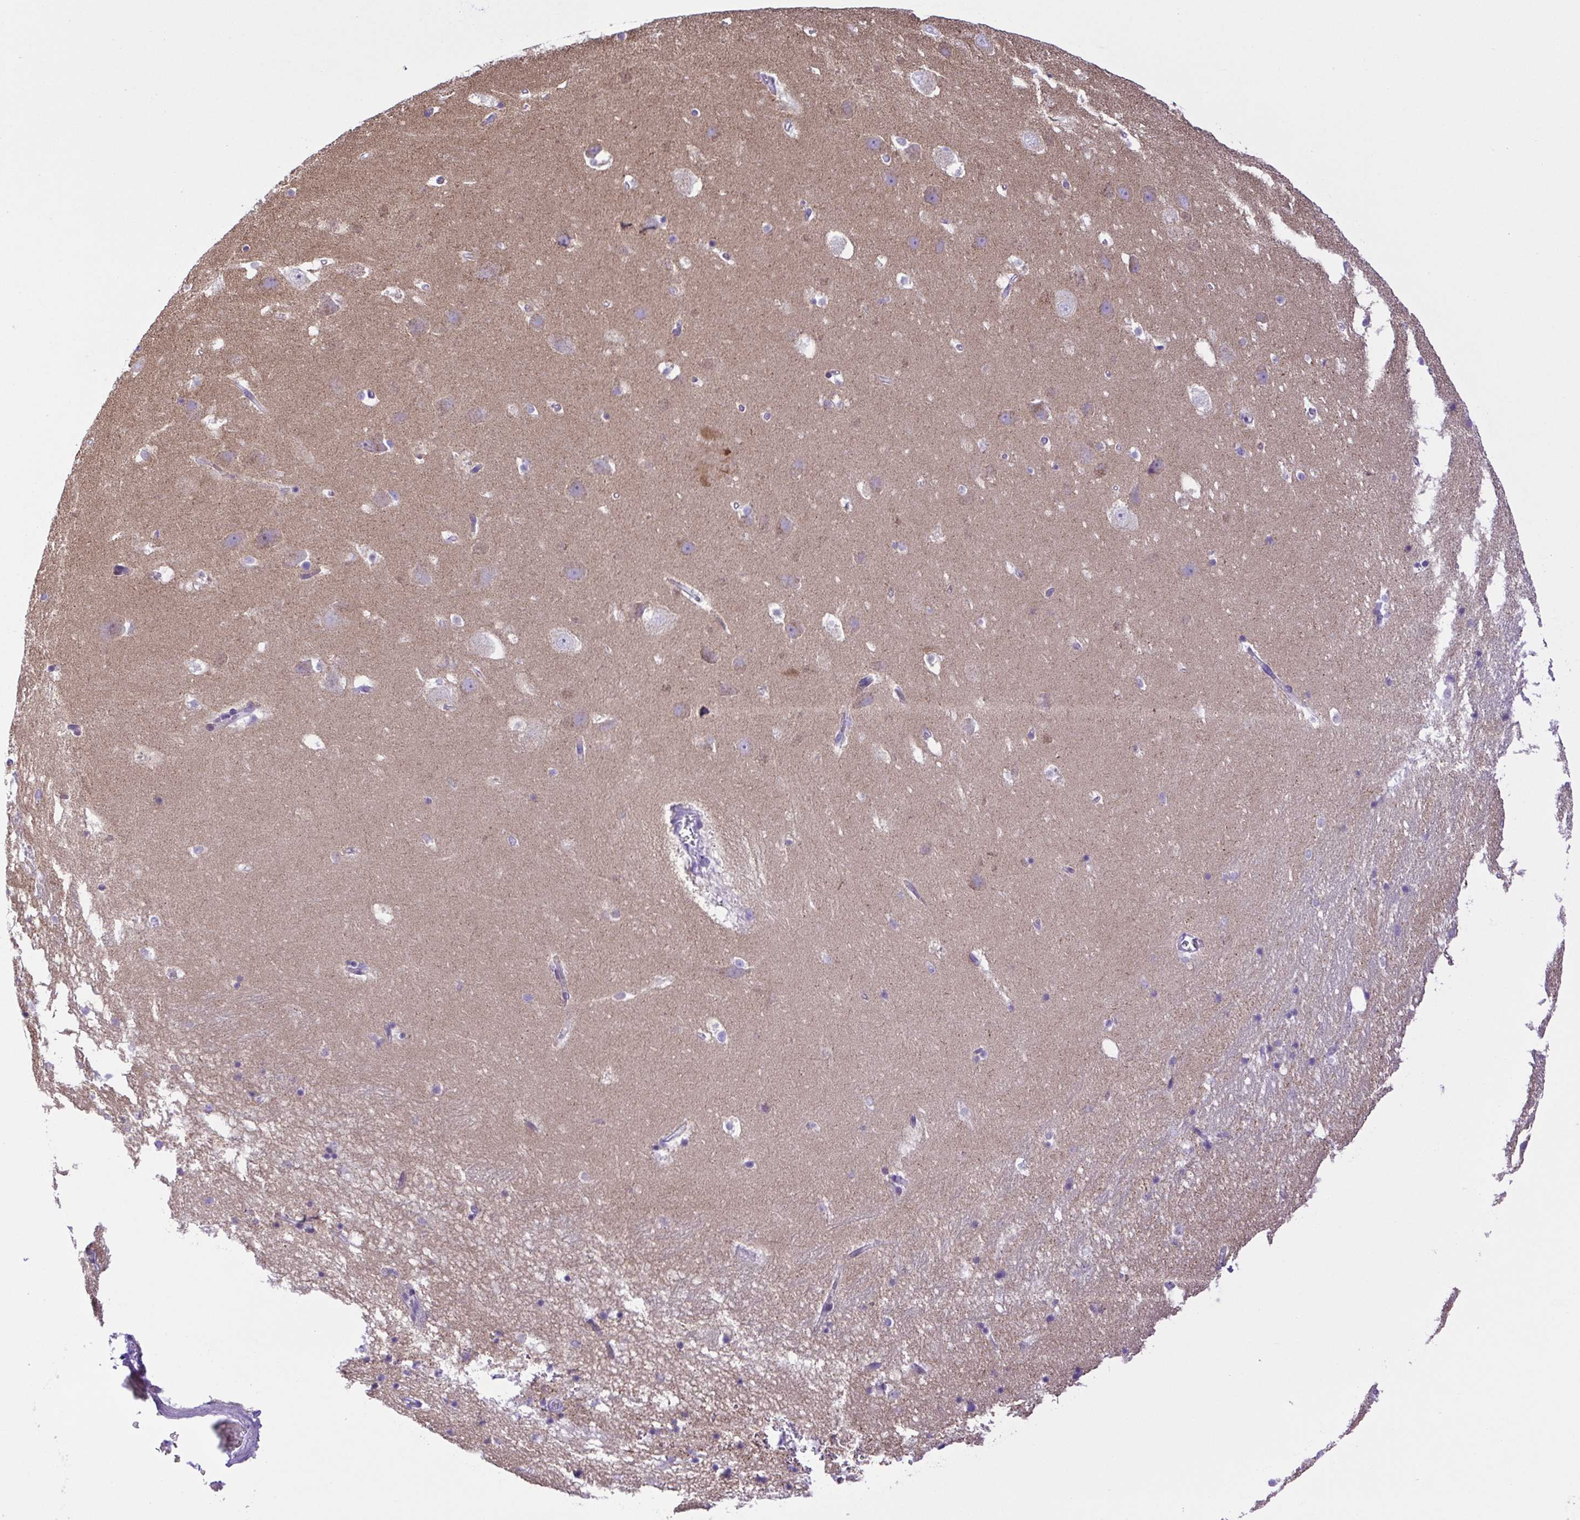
{"staining": {"intensity": "negative", "quantity": "none", "location": "none"}, "tissue": "hippocampus", "cell_type": "Glial cells", "image_type": "normal", "snomed": [{"axis": "morphology", "description": "Normal tissue, NOS"}, {"axis": "topography", "description": "Hippocampus"}], "caption": "An IHC micrograph of benign hippocampus is shown. There is no staining in glial cells of hippocampus.", "gene": "SYT1", "patient": {"sex": "male", "age": 58}}